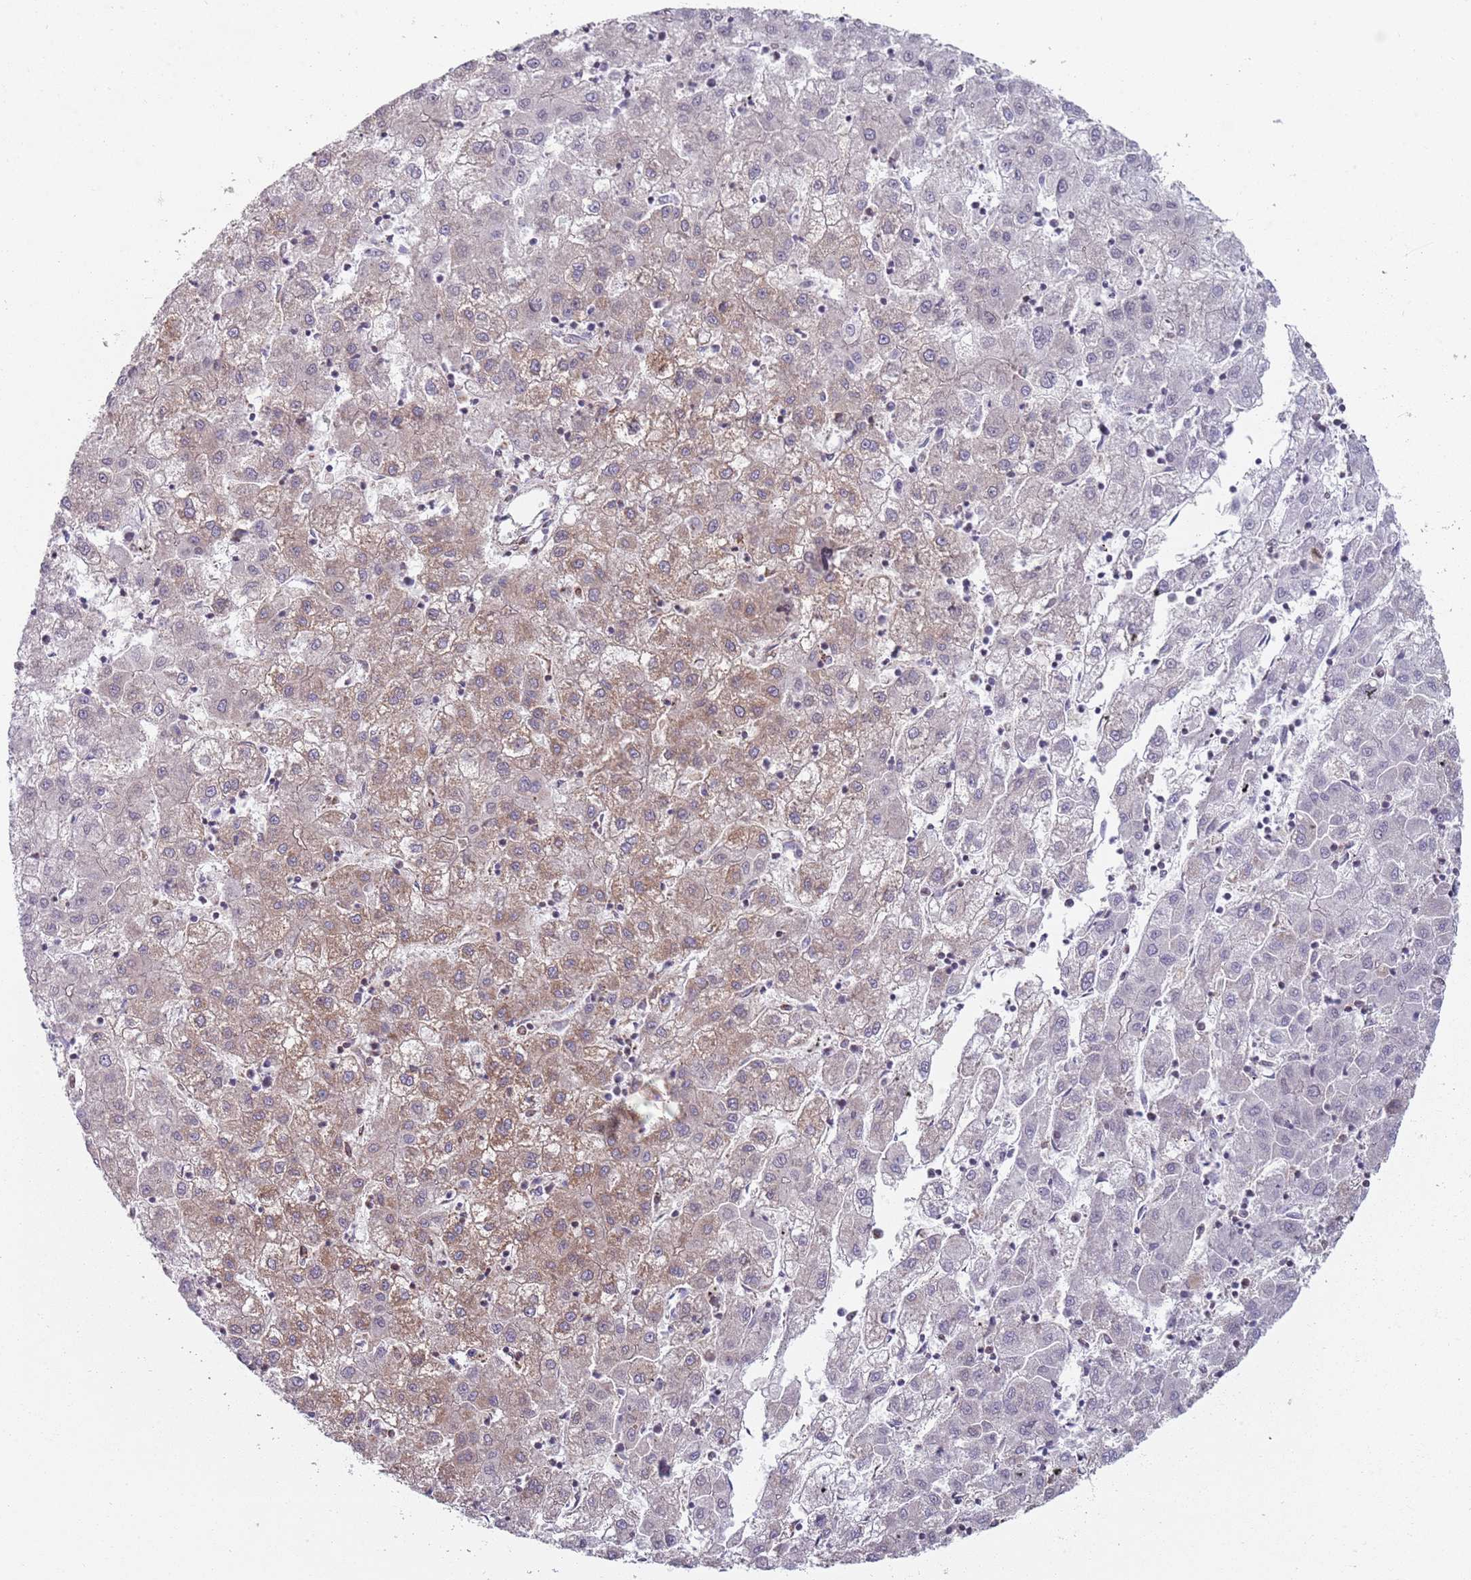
{"staining": {"intensity": "moderate", "quantity": "<25%", "location": "cytoplasmic/membranous"}, "tissue": "liver cancer", "cell_type": "Tumor cells", "image_type": "cancer", "snomed": [{"axis": "morphology", "description": "Carcinoma, Hepatocellular, NOS"}, {"axis": "topography", "description": "Liver"}], "caption": "Human liver cancer (hepatocellular carcinoma) stained with a brown dye demonstrates moderate cytoplasmic/membranous positive staining in approximately <25% of tumor cells.", "gene": "GAS8", "patient": {"sex": "male", "age": 72}}